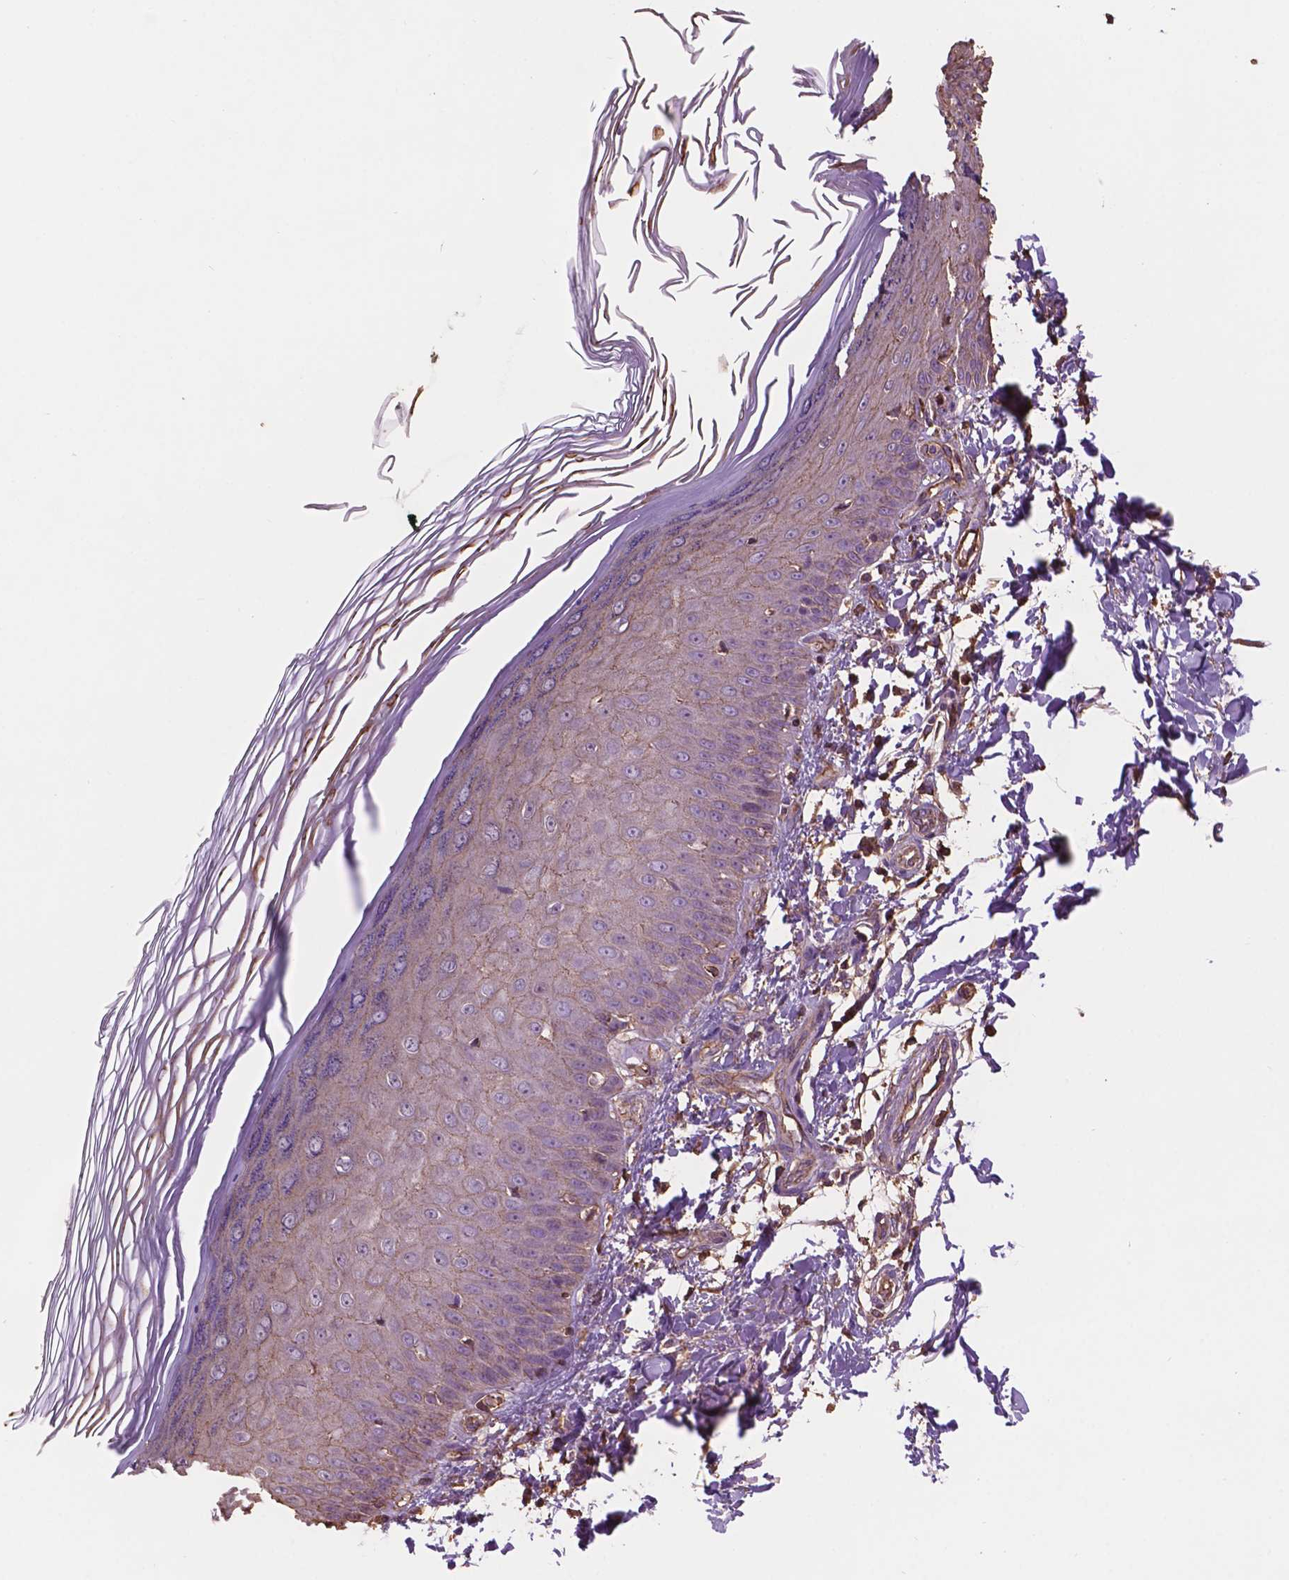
{"staining": {"intensity": "strong", "quantity": ">75%", "location": "cytoplasmic/membranous,nuclear"}, "tissue": "skin", "cell_type": "Fibroblasts", "image_type": "normal", "snomed": [{"axis": "morphology", "description": "Normal tissue, NOS"}, {"axis": "topography", "description": "Skin"}], "caption": "Skin stained with DAB immunohistochemistry reveals high levels of strong cytoplasmic/membranous,nuclear expression in about >75% of fibroblasts. The staining is performed using DAB brown chromogen to label protein expression. The nuclei are counter-stained blue using hematoxylin.", "gene": "NIPA2", "patient": {"sex": "female", "age": 62}}